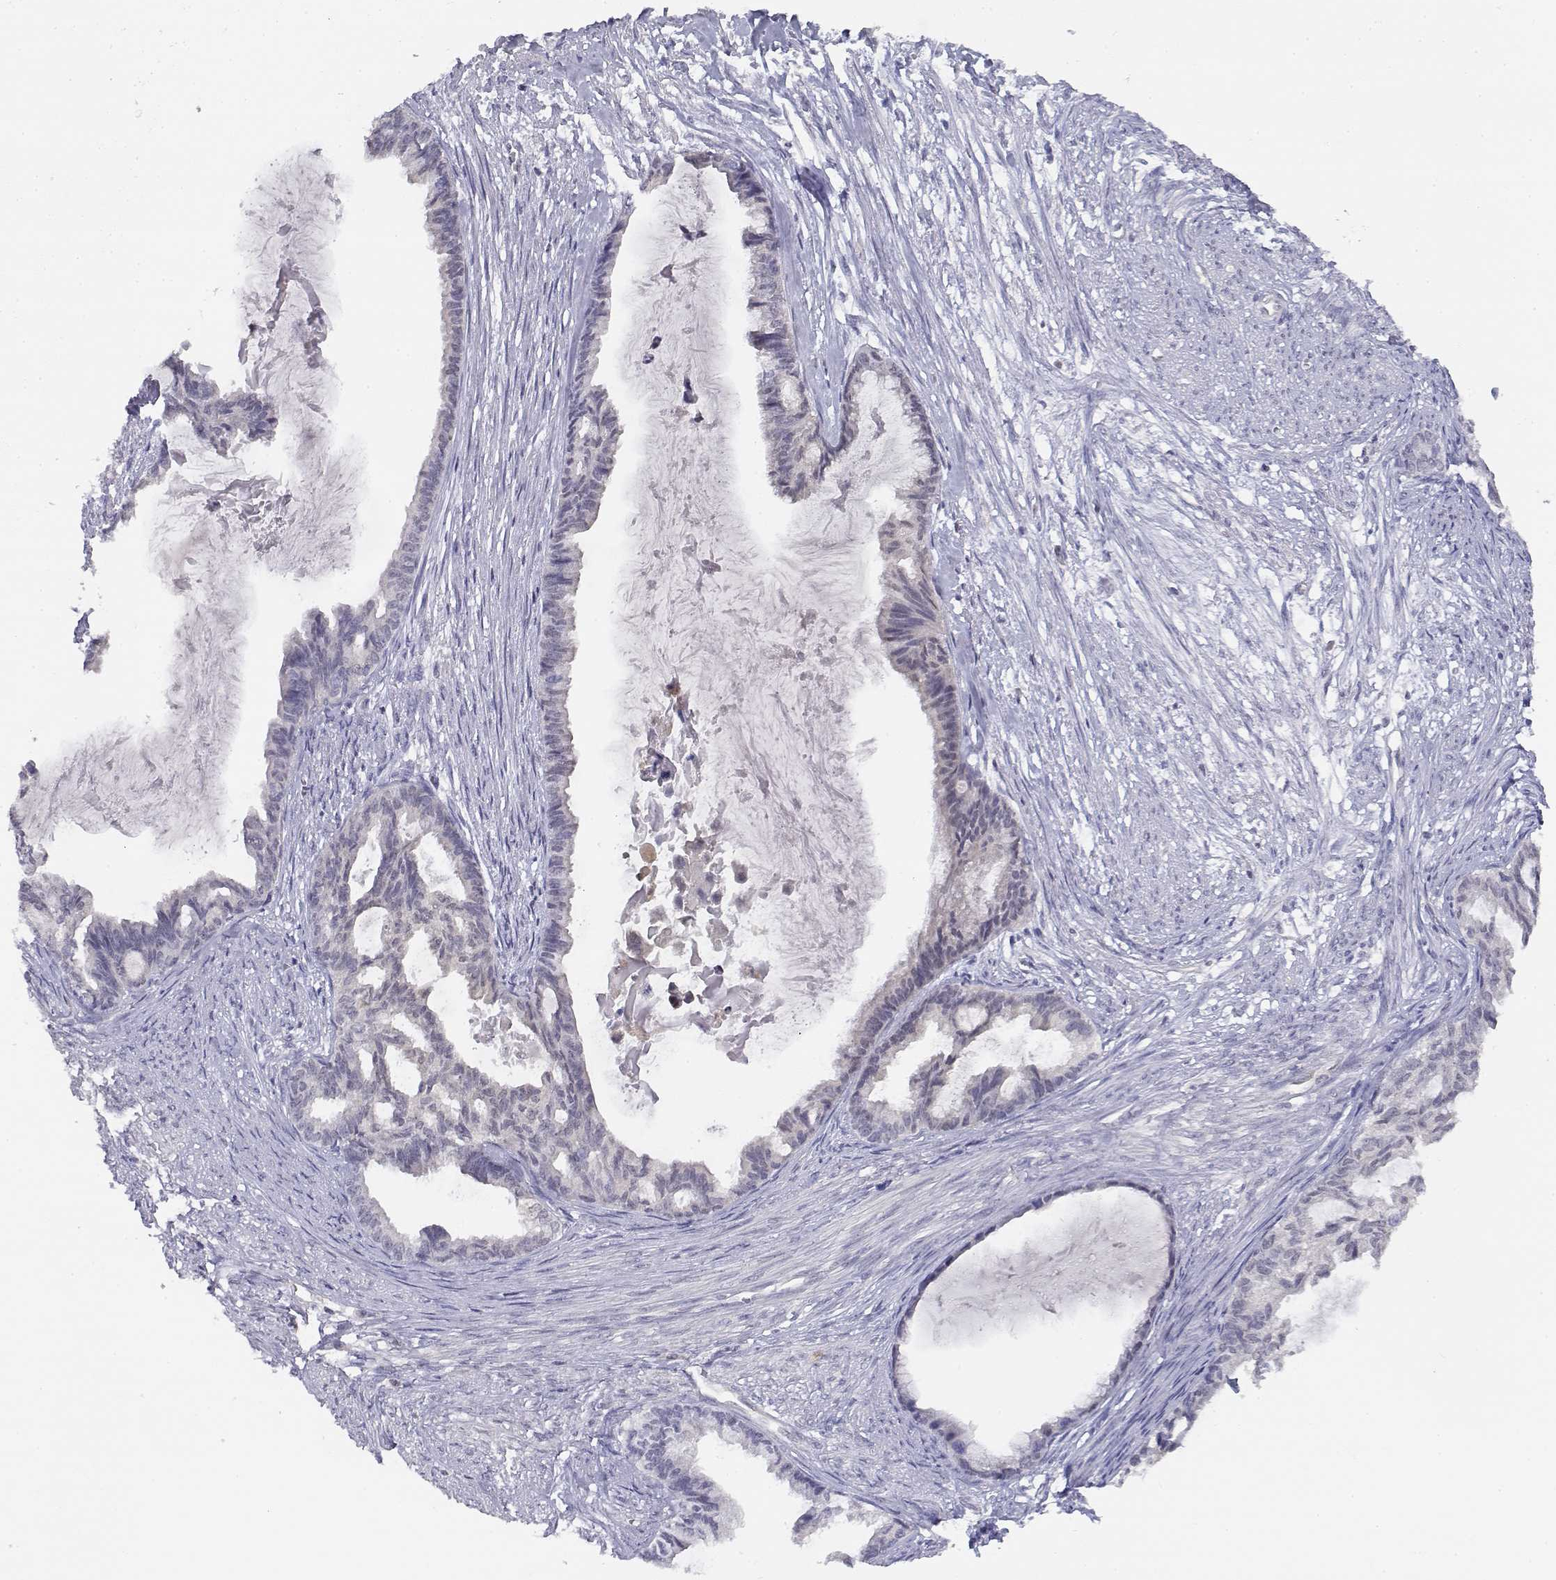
{"staining": {"intensity": "negative", "quantity": "none", "location": "none"}, "tissue": "endometrial cancer", "cell_type": "Tumor cells", "image_type": "cancer", "snomed": [{"axis": "morphology", "description": "Adenocarcinoma, NOS"}, {"axis": "topography", "description": "Endometrium"}], "caption": "Tumor cells are negative for protein expression in human endometrial cancer.", "gene": "ADA", "patient": {"sex": "female", "age": 86}}